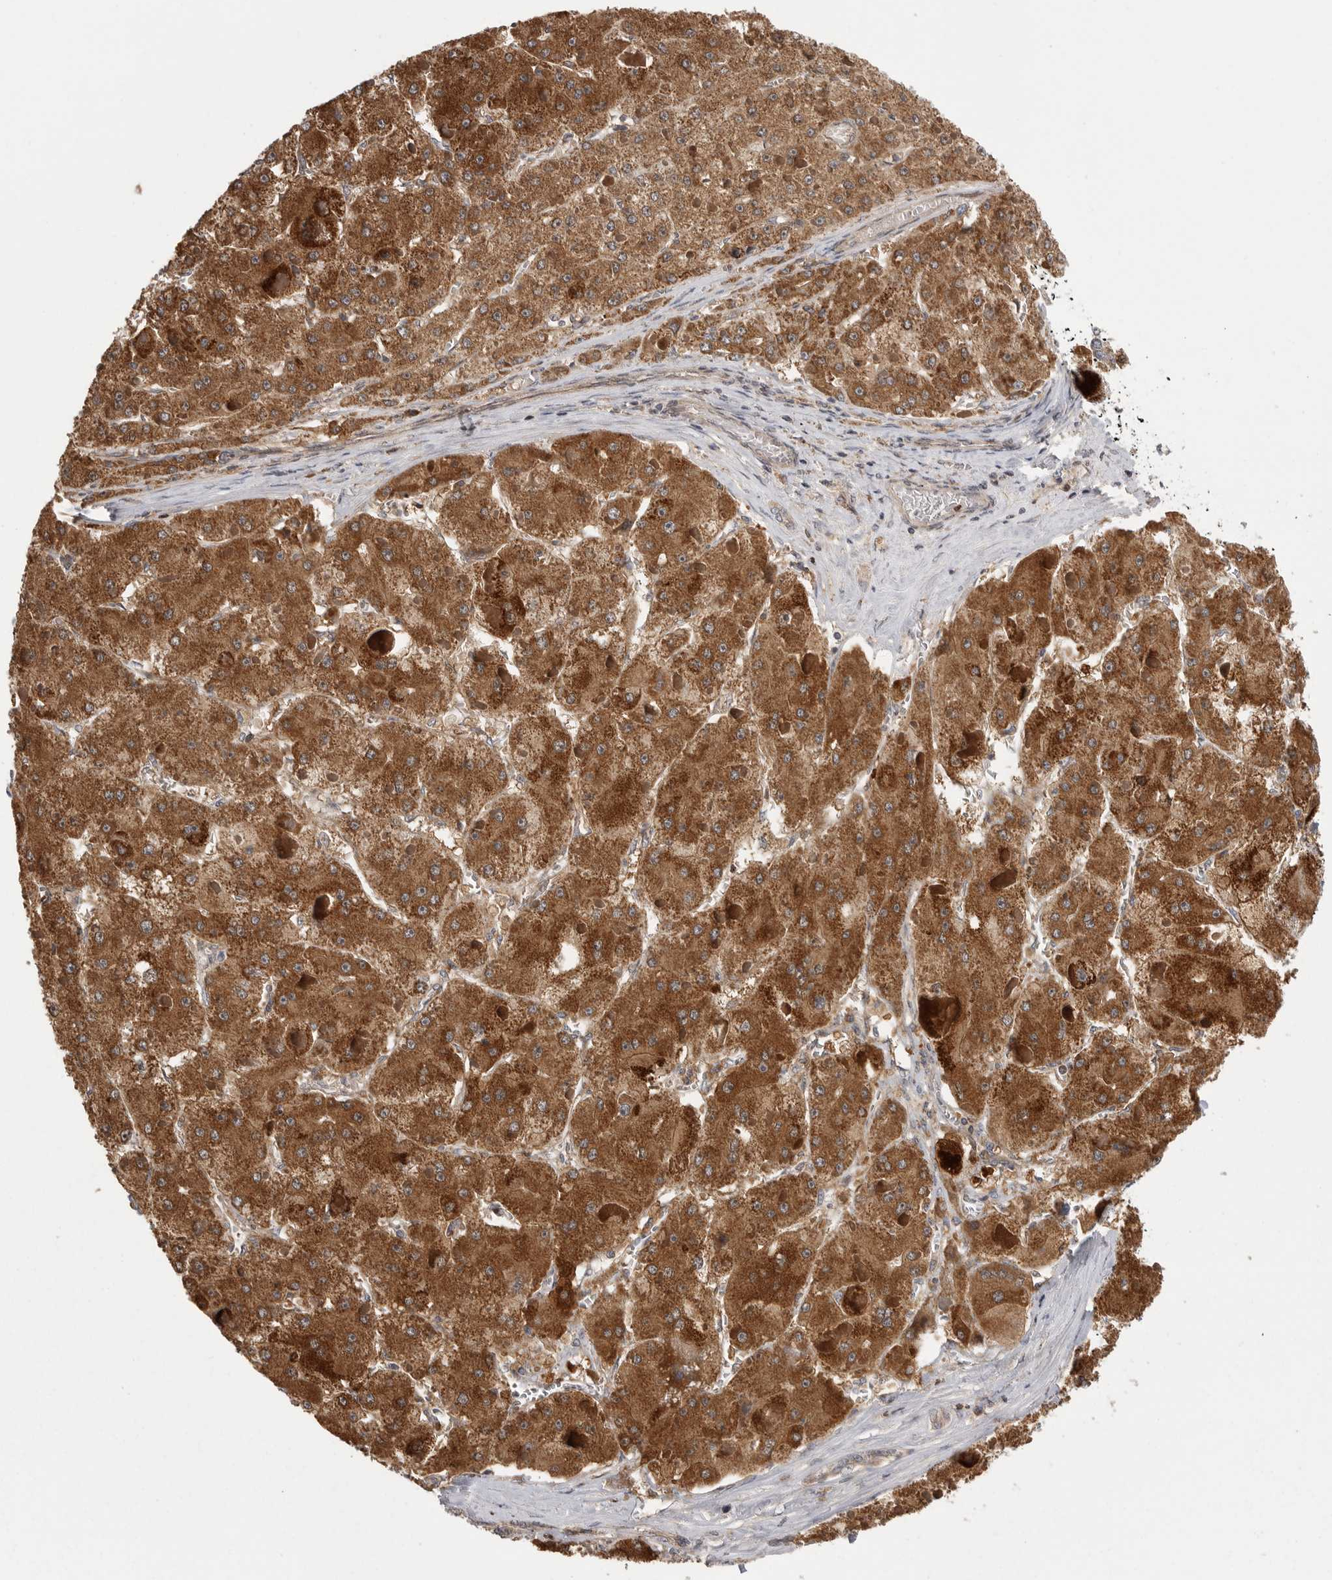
{"staining": {"intensity": "strong", "quantity": ">75%", "location": "cytoplasmic/membranous"}, "tissue": "liver cancer", "cell_type": "Tumor cells", "image_type": "cancer", "snomed": [{"axis": "morphology", "description": "Carcinoma, Hepatocellular, NOS"}, {"axis": "topography", "description": "Liver"}], "caption": "Immunohistochemistry image of neoplastic tissue: human hepatocellular carcinoma (liver) stained using IHC exhibits high levels of strong protein expression localized specifically in the cytoplasmic/membranous of tumor cells, appearing as a cytoplasmic/membranous brown color.", "gene": "OXR1", "patient": {"sex": "female", "age": 73}}